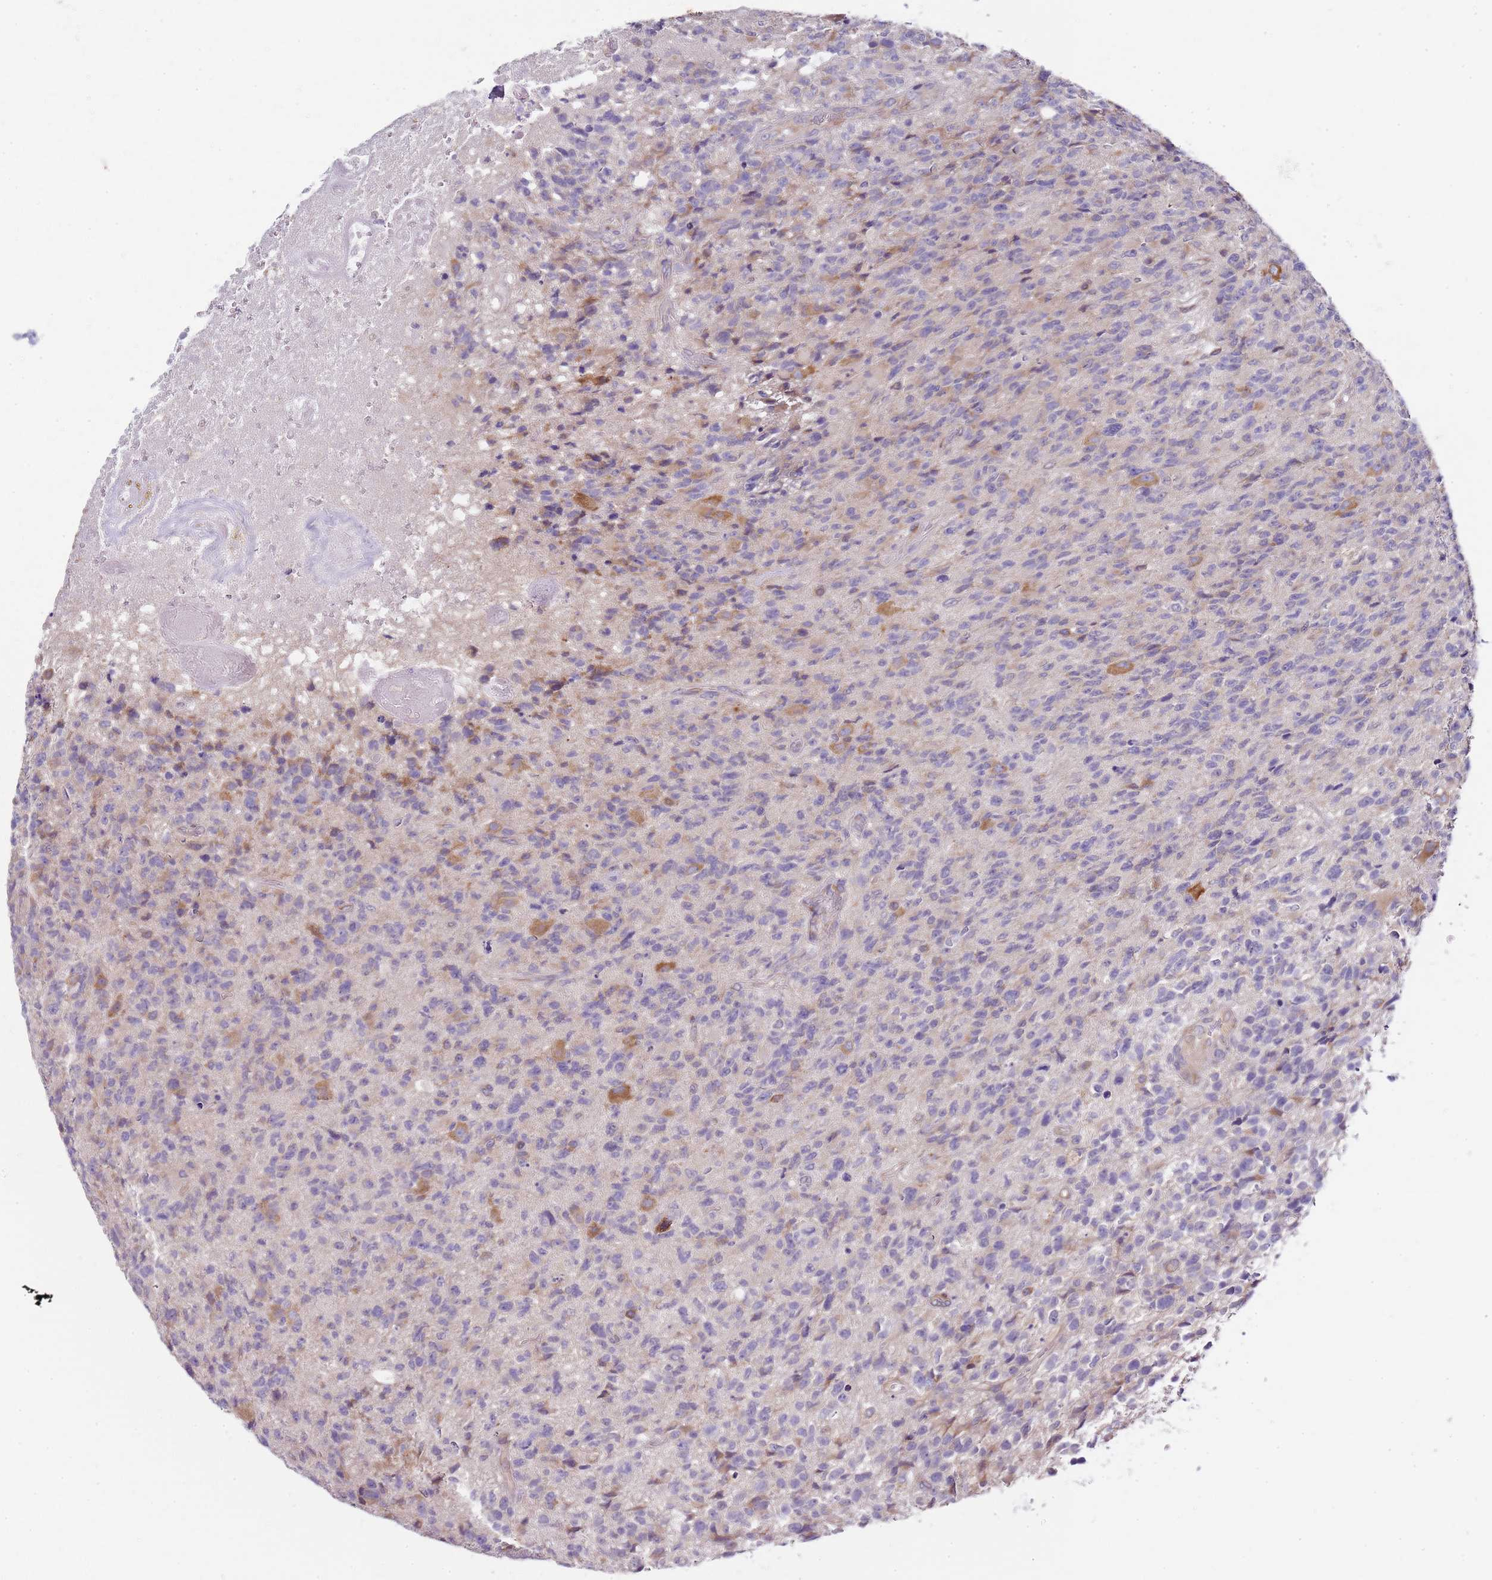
{"staining": {"intensity": "weak", "quantity": "<25%", "location": "cytoplasmic/membranous"}, "tissue": "glioma", "cell_type": "Tumor cells", "image_type": "cancer", "snomed": [{"axis": "morphology", "description": "Glioma, malignant, High grade"}, {"axis": "topography", "description": "Brain"}], "caption": "Tumor cells show no significant protein staining in malignant glioma (high-grade).", "gene": "TBC1D9", "patient": {"sex": "male", "age": 76}}